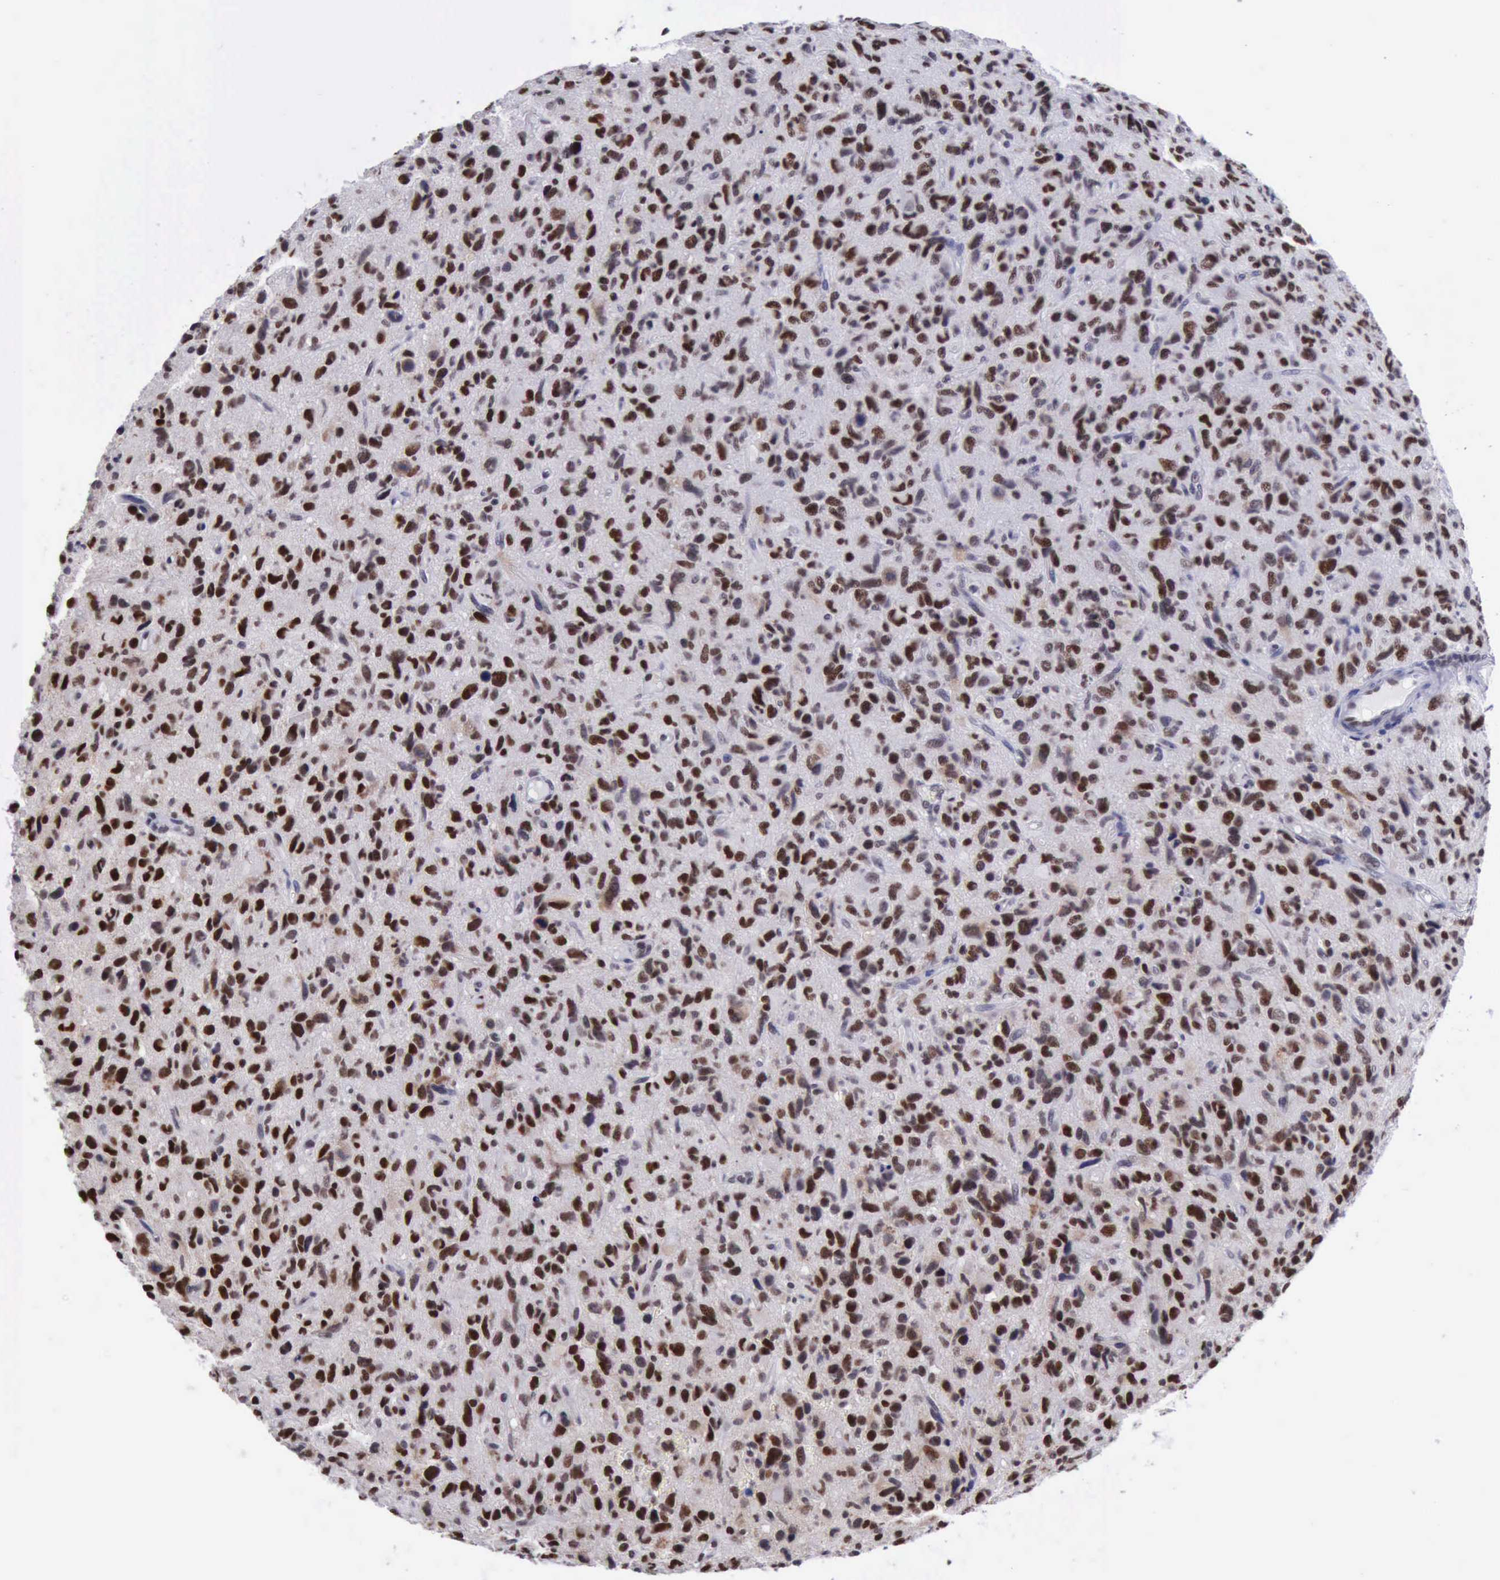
{"staining": {"intensity": "moderate", "quantity": ">75%", "location": "nuclear"}, "tissue": "glioma", "cell_type": "Tumor cells", "image_type": "cancer", "snomed": [{"axis": "morphology", "description": "Glioma, malignant, High grade"}, {"axis": "topography", "description": "Brain"}], "caption": "This is a photomicrograph of immunohistochemistry (IHC) staining of high-grade glioma (malignant), which shows moderate expression in the nuclear of tumor cells.", "gene": "ERCC4", "patient": {"sex": "female", "age": 60}}